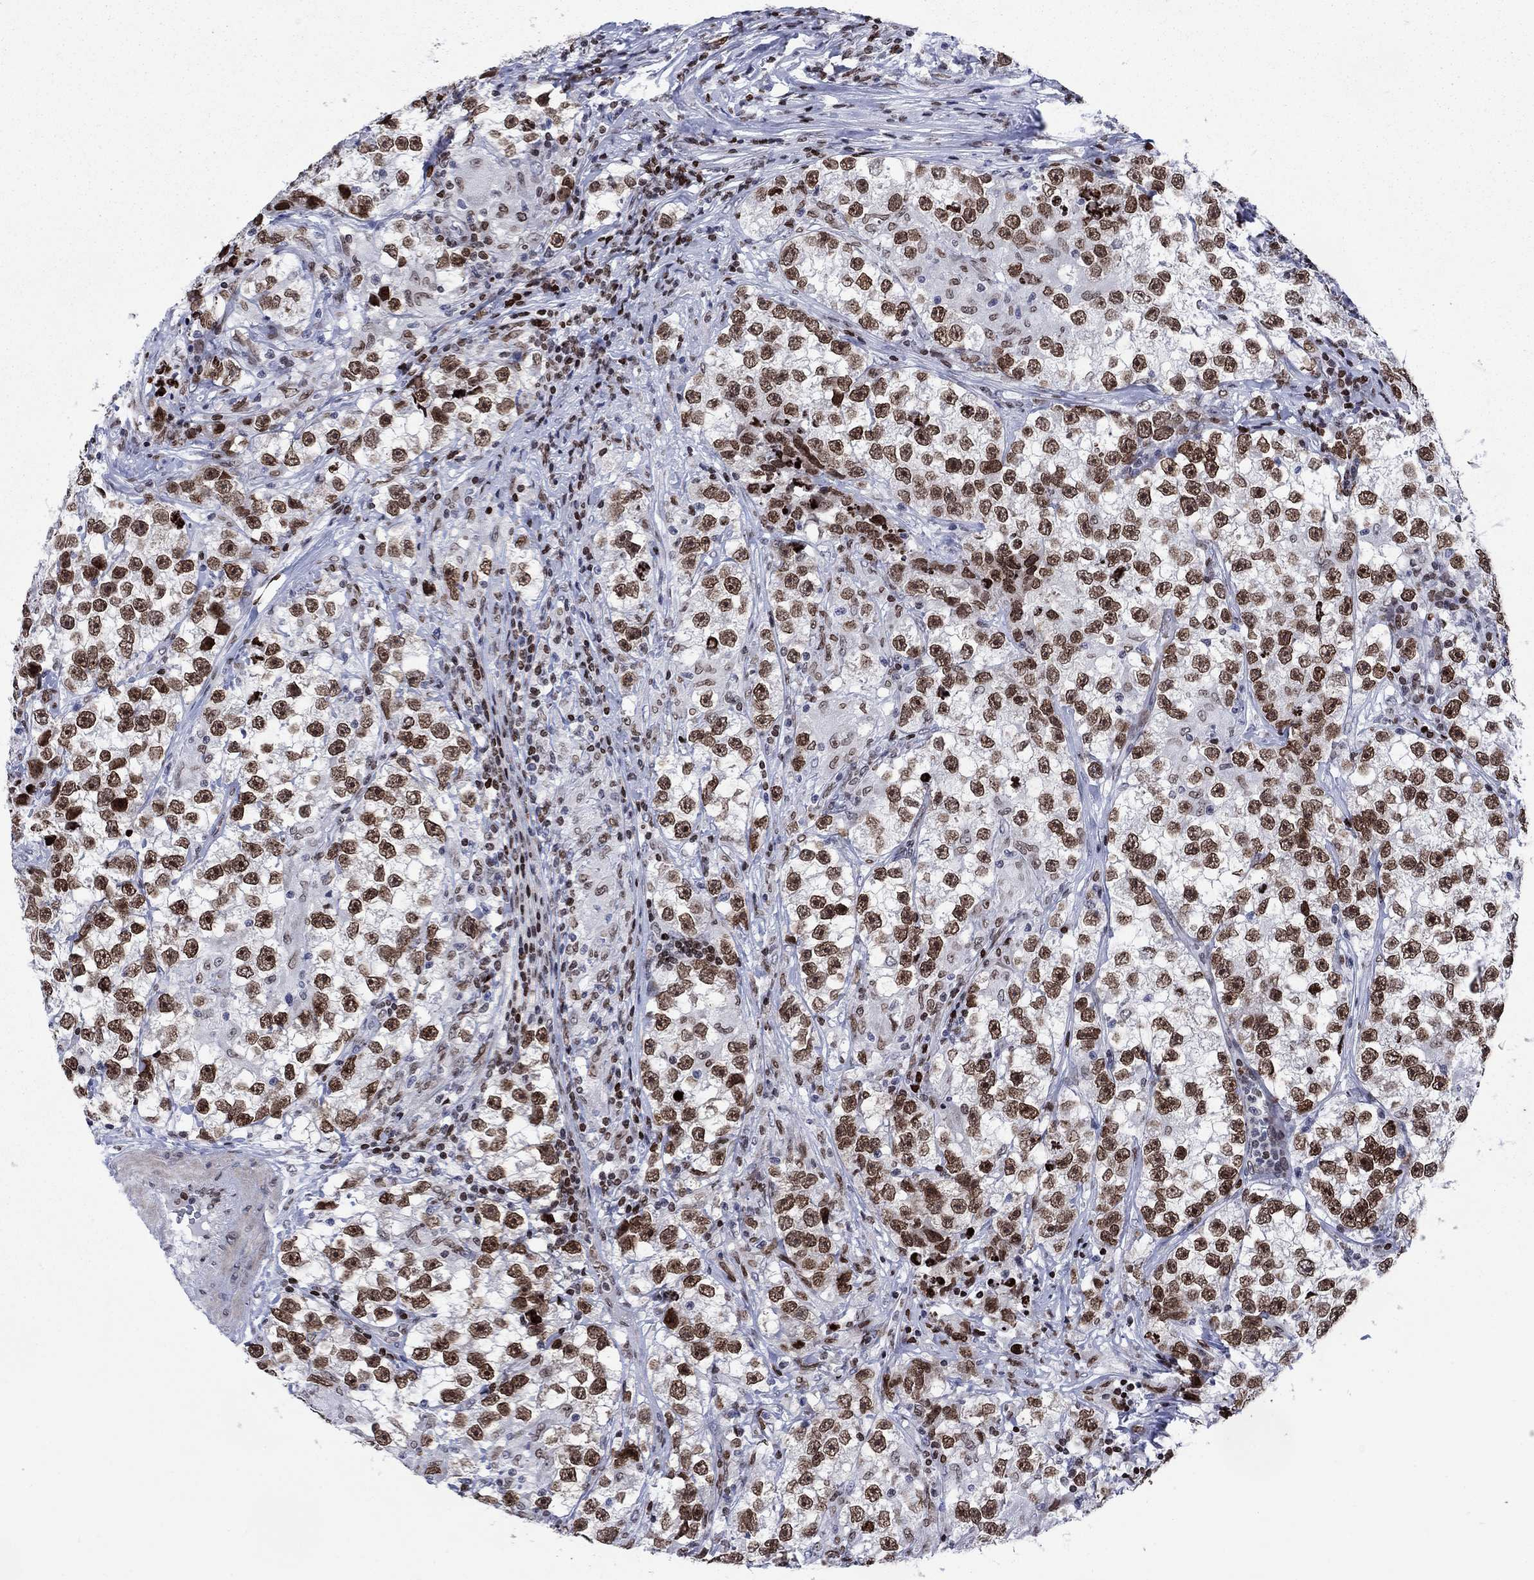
{"staining": {"intensity": "moderate", "quantity": ">75%", "location": "nuclear"}, "tissue": "testis cancer", "cell_type": "Tumor cells", "image_type": "cancer", "snomed": [{"axis": "morphology", "description": "Seminoma, NOS"}, {"axis": "topography", "description": "Testis"}], "caption": "Moderate nuclear positivity for a protein is seen in approximately >75% of tumor cells of seminoma (testis) using immunohistochemistry.", "gene": "HMGA1", "patient": {"sex": "male", "age": 46}}